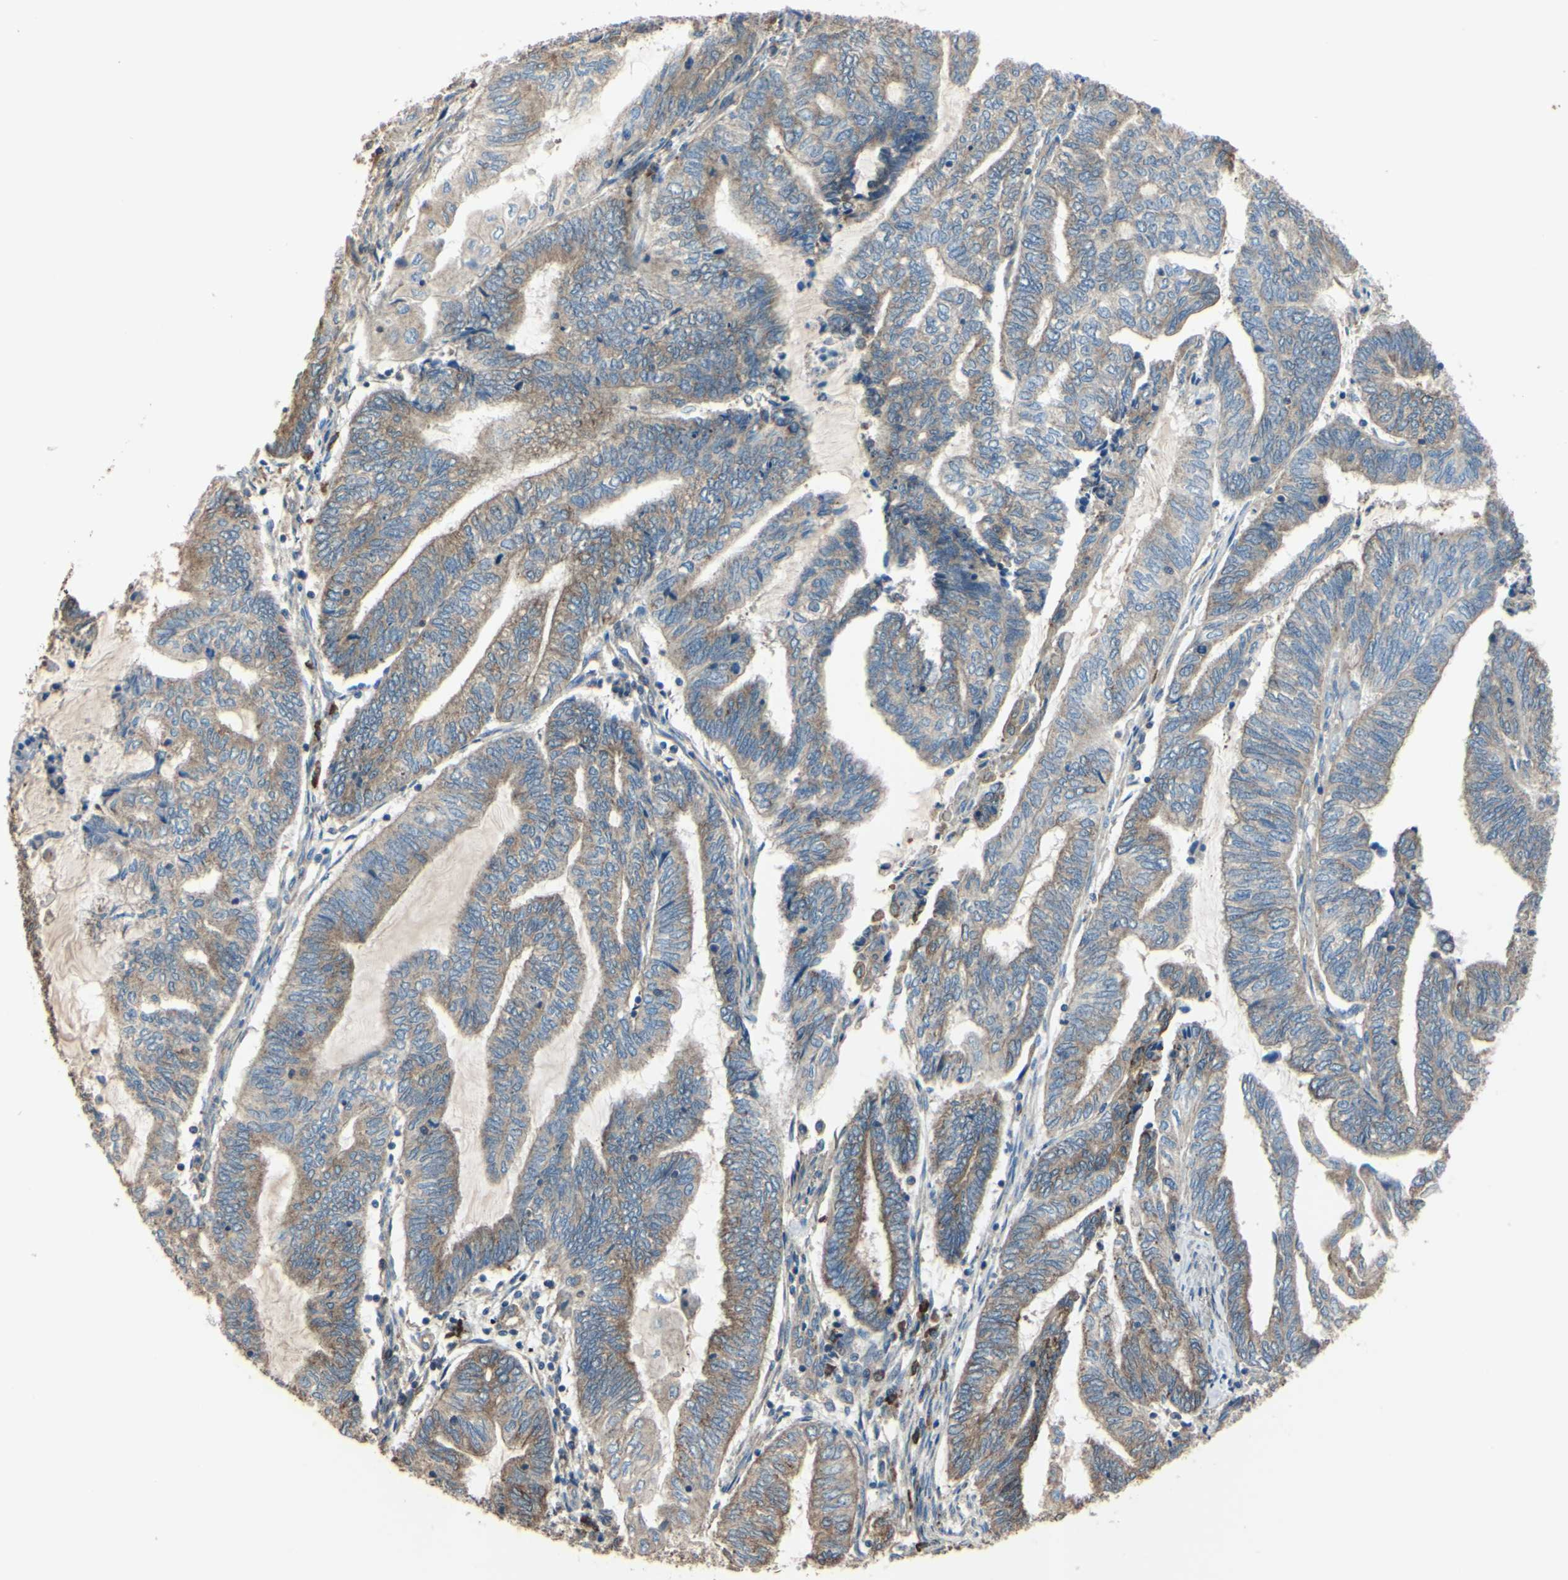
{"staining": {"intensity": "moderate", "quantity": ">75%", "location": "cytoplasmic/membranous"}, "tissue": "endometrial cancer", "cell_type": "Tumor cells", "image_type": "cancer", "snomed": [{"axis": "morphology", "description": "Adenocarcinoma, NOS"}, {"axis": "topography", "description": "Uterus"}, {"axis": "topography", "description": "Endometrium"}], "caption": "Endometrial cancer (adenocarcinoma) stained with a protein marker shows moderate staining in tumor cells.", "gene": "BECN1", "patient": {"sex": "female", "age": 70}}